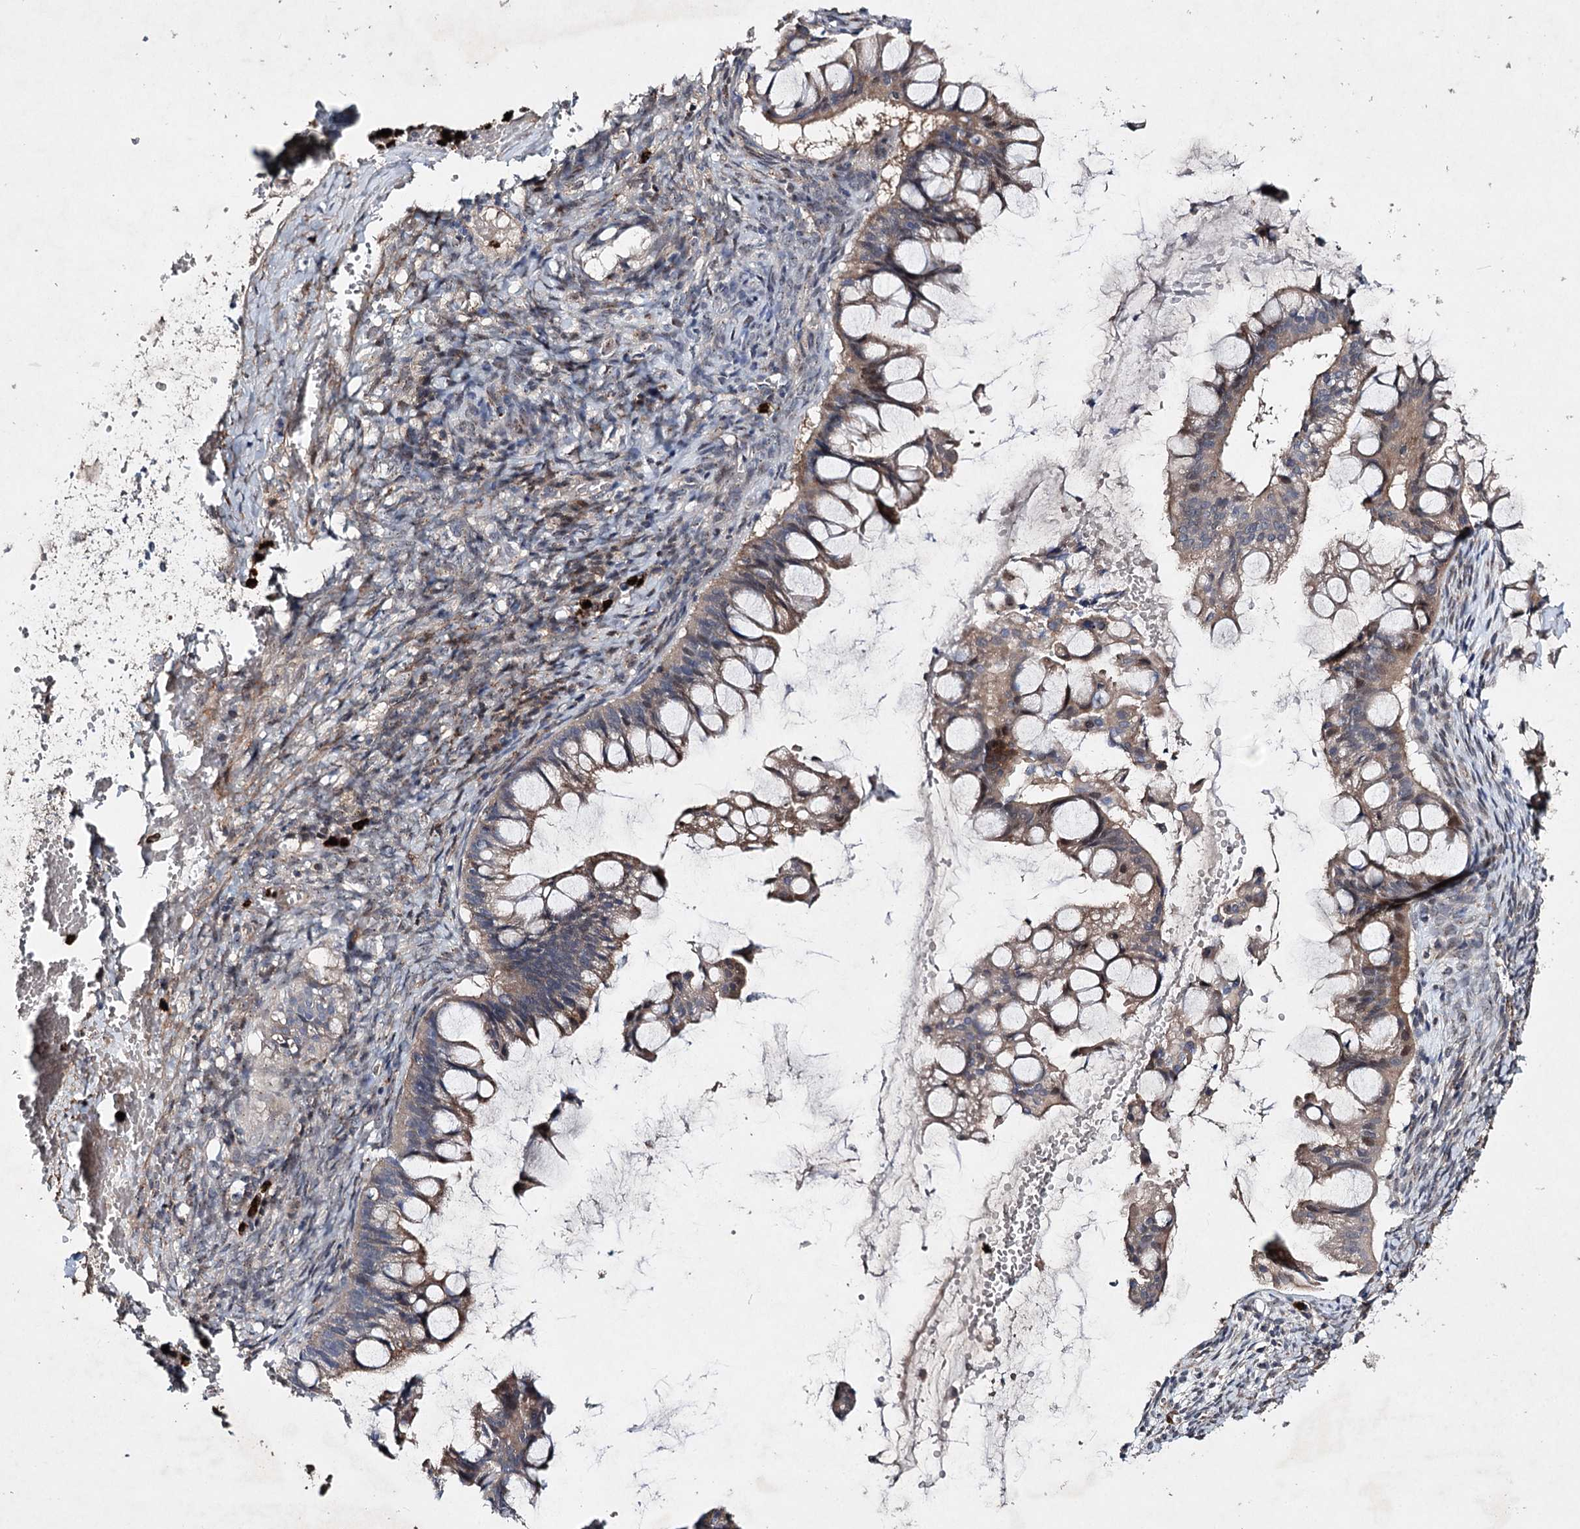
{"staining": {"intensity": "weak", "quantity": "25%-75%", "location": "cytoplasmic/membranous"}, "tissue": "ovarian cancer", "cell_type": "Tumor cells", "image_type": "cancer", "snomed": [{"axis": "morphology", "description": "Cystadenocarcinoma, mucinous, NOS"}, {"axis": "topography", "description": "Ovary"}], "caption": "The photomicrograph reveals staining of ovarian mucinous cystadenocarcinoma, revealing weak cytoplasmic/membranous protein expression (brown color) within tumor cells.", "gene": "MINDY3", "patient": {"sex": "female", "age": 73}}